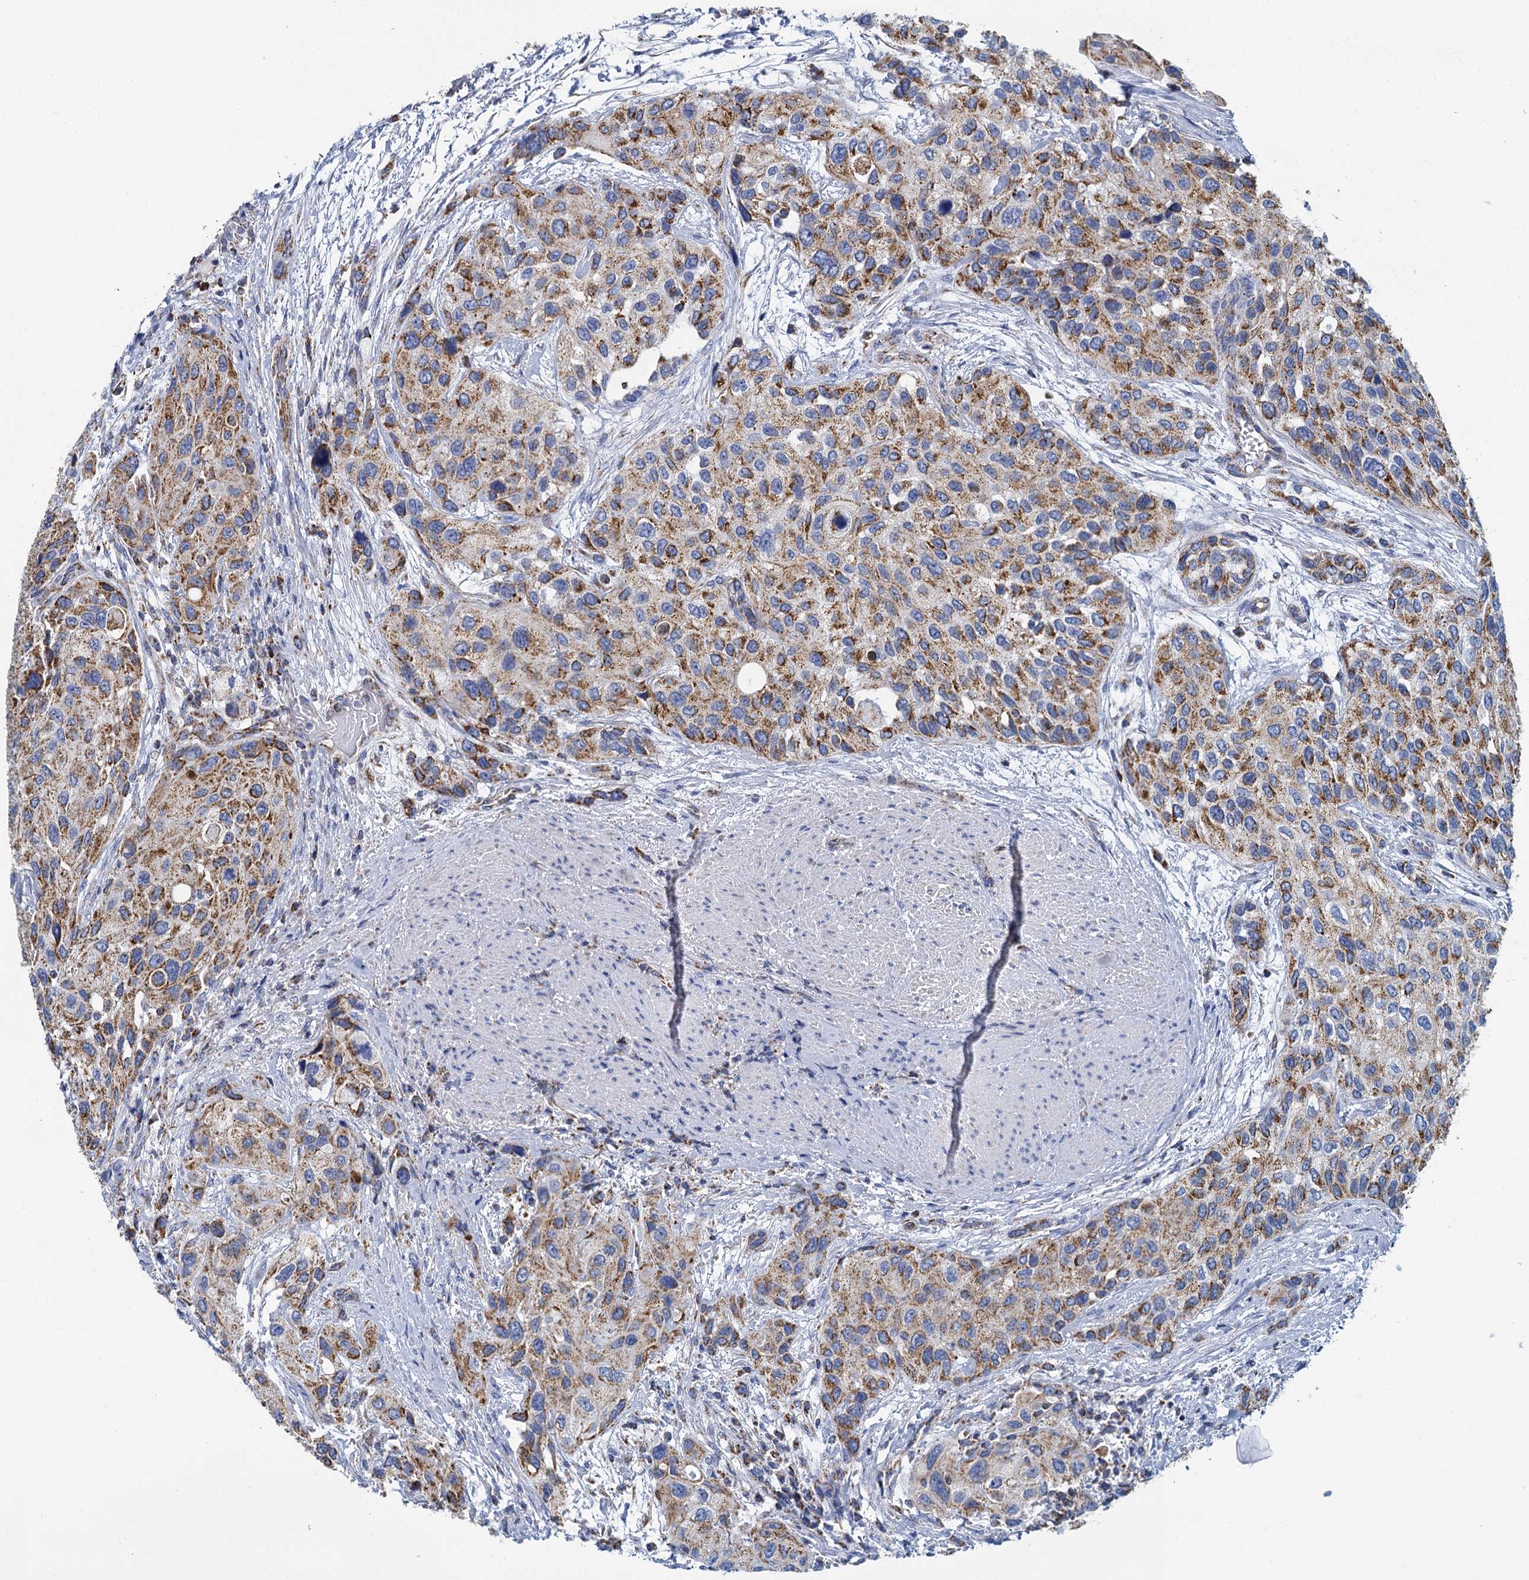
{"staining": {"intensity": "moderate", "quantity": ">75%", "location": "cytoplasmic/membranous"}, "tissue": "urothelial cancer", "cell_type": "Tumor cells", "image_type": "cancer", "snomed": [{"axis": "morphology", "description": "Normal tissue, NOS"}, {"axis": "morphology", "description": "Urothelial carcinoma, High grade"}, {"axis": "topography", "description": "Vascular tissue"}, {"axis": "topography", "description": "Urinary bladder"}], "caption": "Protein staining reveals moderate cytoplasmic/membranous expression in approximately >75% of tumor cells in urothelial carcinoma (high-grade). (Stains: DAB in brown, nuclei in blue, Microscopy: brightfield microscopy at high magnification).", "gene": "CCP110", "patient": {"sex": "female", "age": 56}}